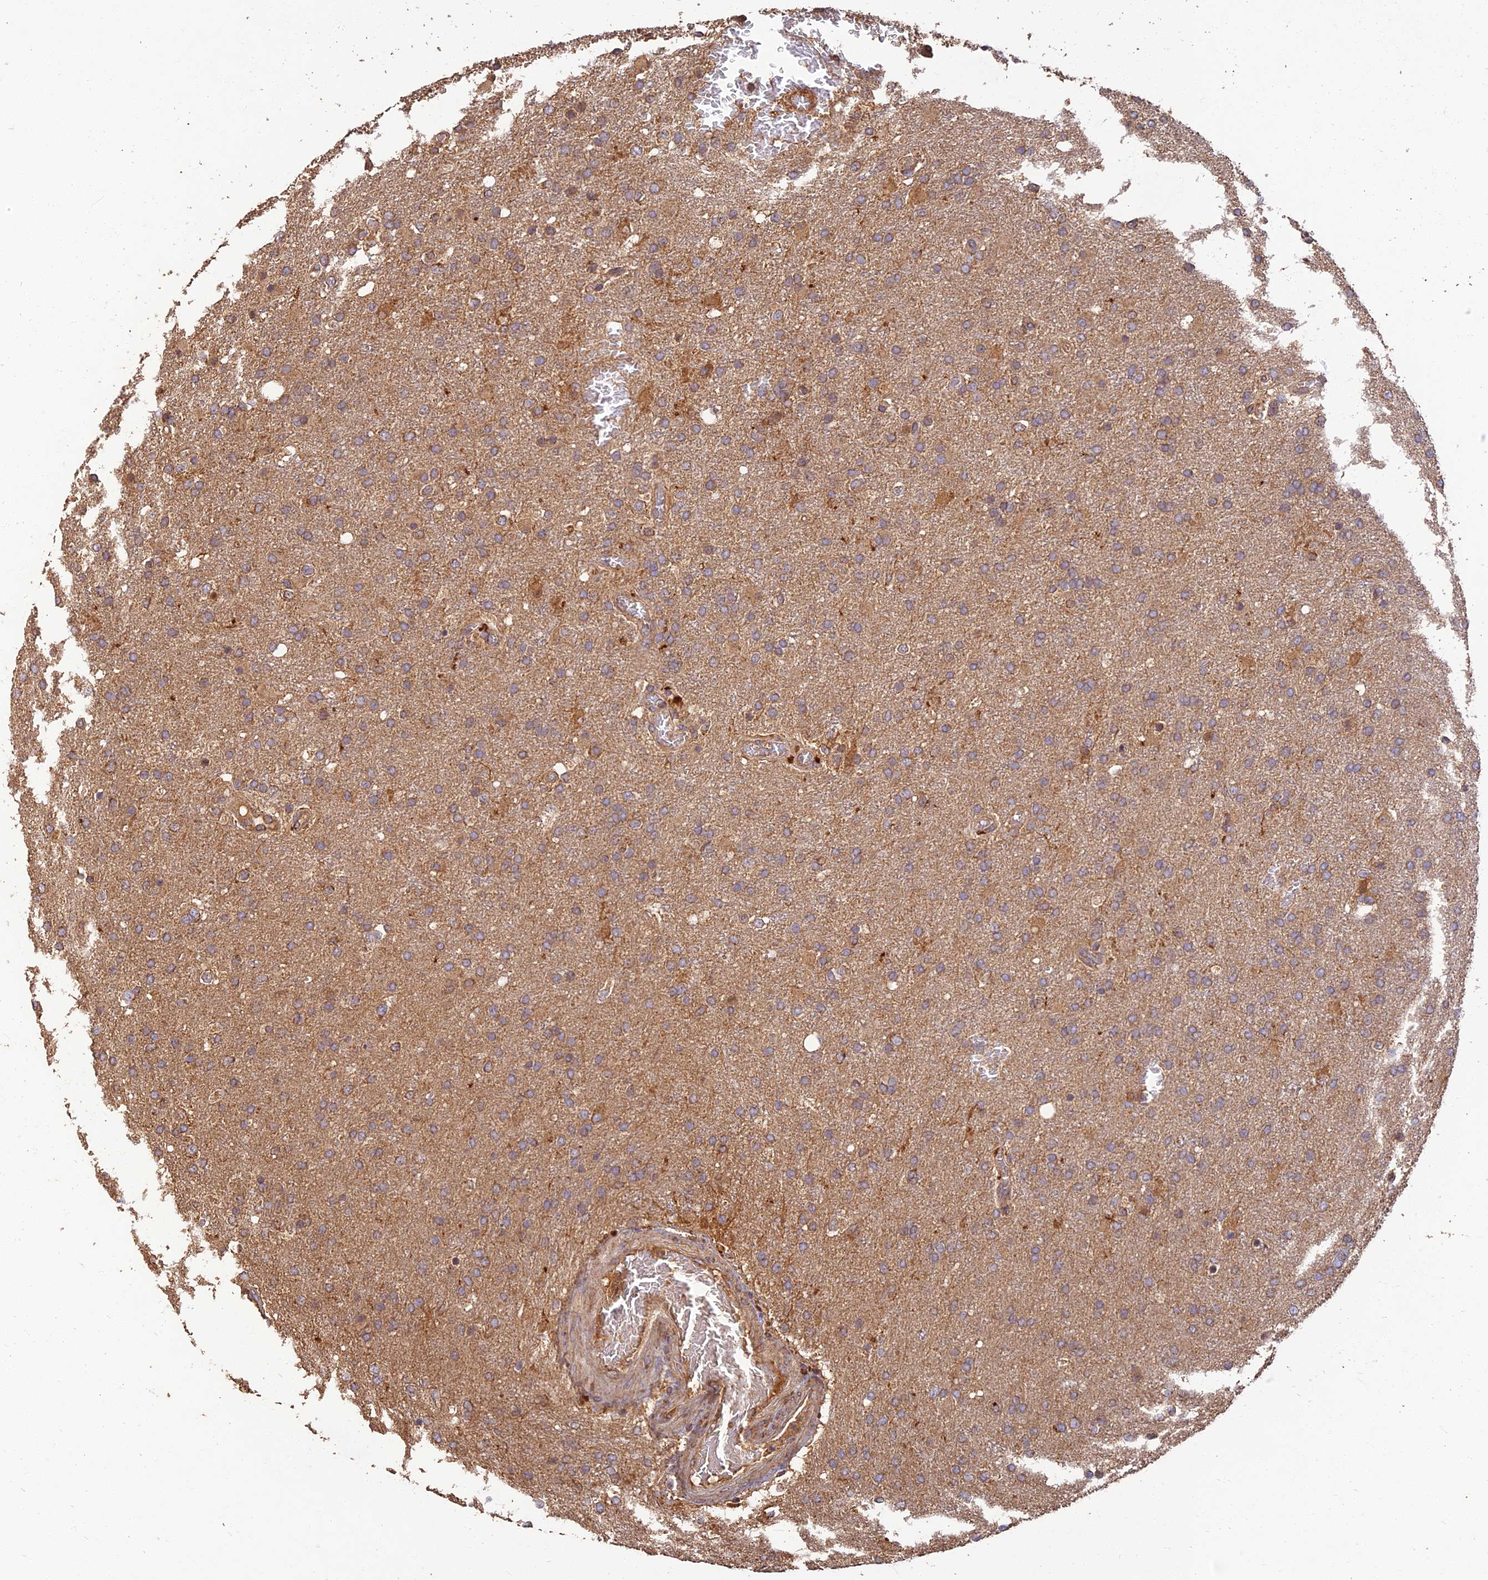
{"staining": {"intensity": "weak", "quantity": ">75%", "location": "cytoplasmic/membranous"}, "tissue": "glioma", "cell_type": "Tumor cells", "image_type": "cancer", "snomed": [{"axis": "morphology", "description": "Glioma, malignant, High grade"}, {"axis": "topography", "description": "Brain"}], "caption": "Tumor cells exhibit weak cytoplasmic/membranous expression in approximately >75% of cells in glioma. (Stains: DAB (3,3'-diaminobenzidine) in brown, nuclei in blue, Microscopy: brightfield microscopy at high magnification).", "gene": "CORO1C", "patient": {"sex": "female", "age": 74}}